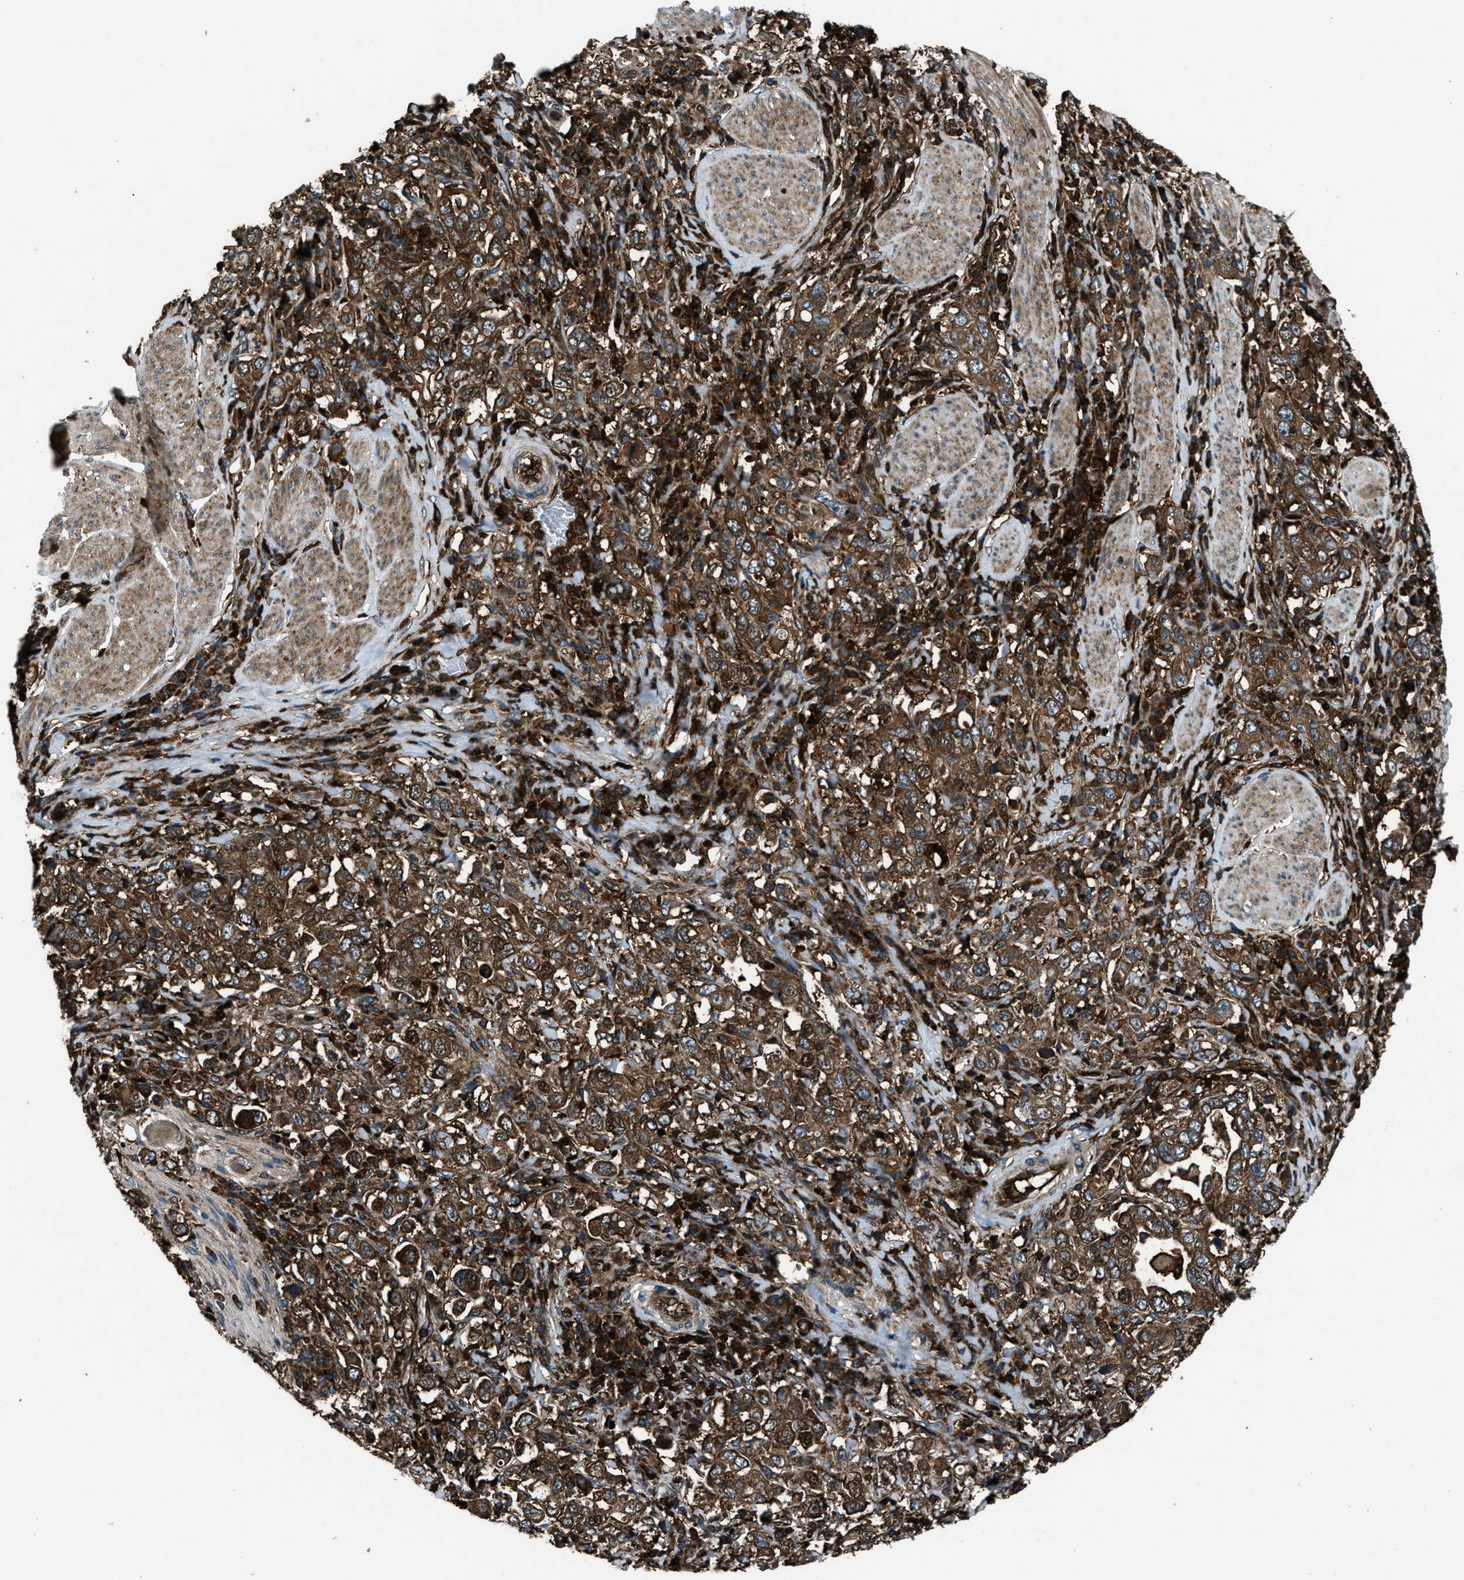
{"staining": {"intensity": "strong", "quantity": ">75%", "location": "cytoplasmic/membranous,nuclear"}, "tissue": "stomach cancer", "cell_type": "Tumor cells", "image_type": "cancer", "snomed": [{"axis": "morphology", "description": "Adenocarcinoma, NOS"}, {"axis": "topography", "description": "Stomach, upper"}], "caption": "This is a histology image of IHC staining of adenocarcinoma (stomach), which shows strong expression in the cytoplasmic/membranous and nuclear of tumor cells.", "gene": "SNX30", "patient": {"sex": "male", "age": 62}}